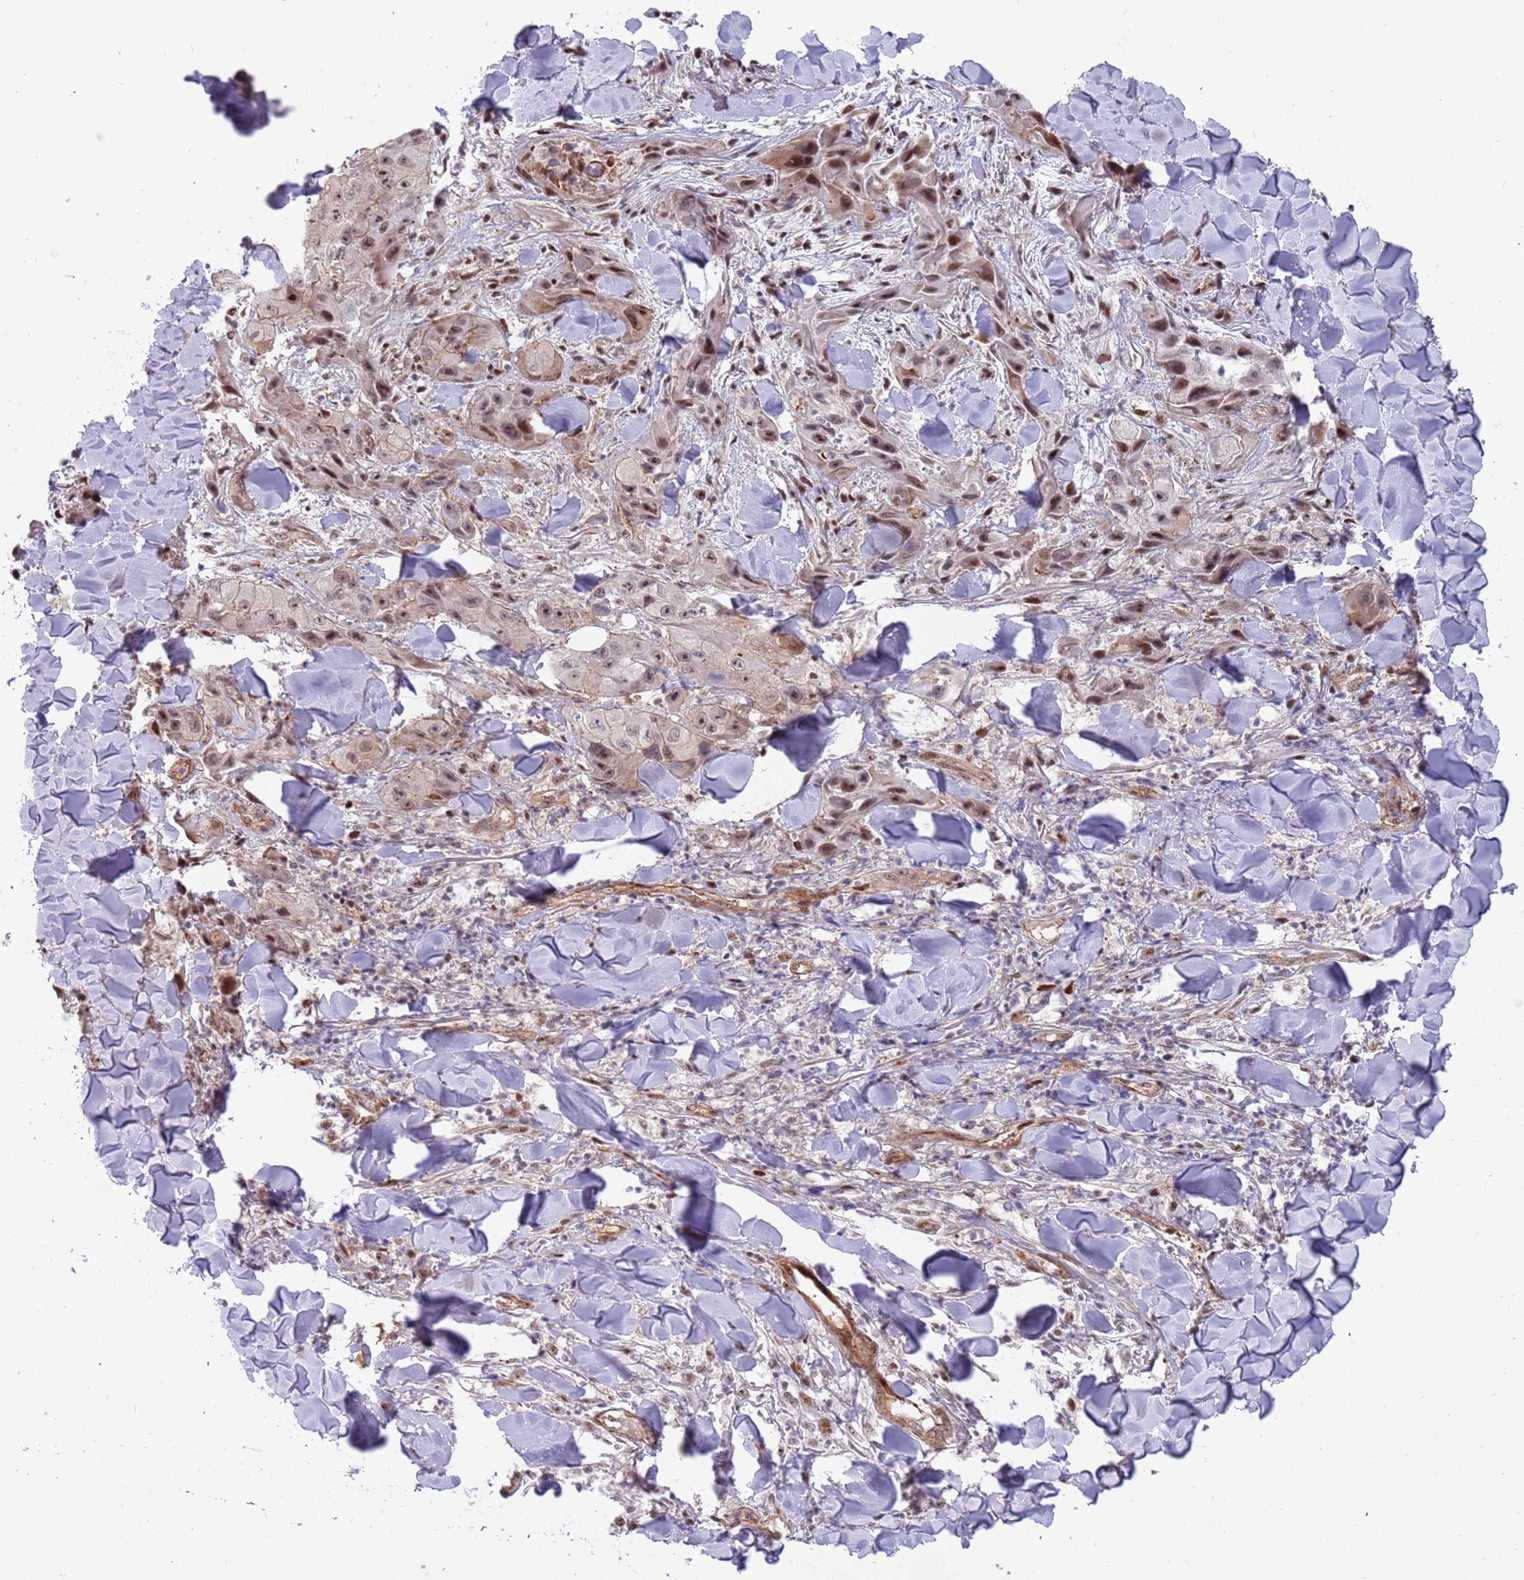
{"staining": {"intensity": "moderate", "quantity": ">75%", "location": "nuclear"}, "tissue": "skin cancer", "cell_type": "Tumor cells", "image_type": "cancer", "snomed": [{"axis": "morphology", "description": "Squamous cell carcinoma, NOS"}, {"axis": "topography", "description": "Skin"}, {"axis": "topography", "description": "Subcutis"}], "caption": "Skin cancer (squamous cell carcinoma) was stained to show a protein in brown. There is medium levels of moderate nuclear expression in about >75% of tumor cells.", "gene": "LRMDA", "patient": {"sex": "male", "age": 73}}